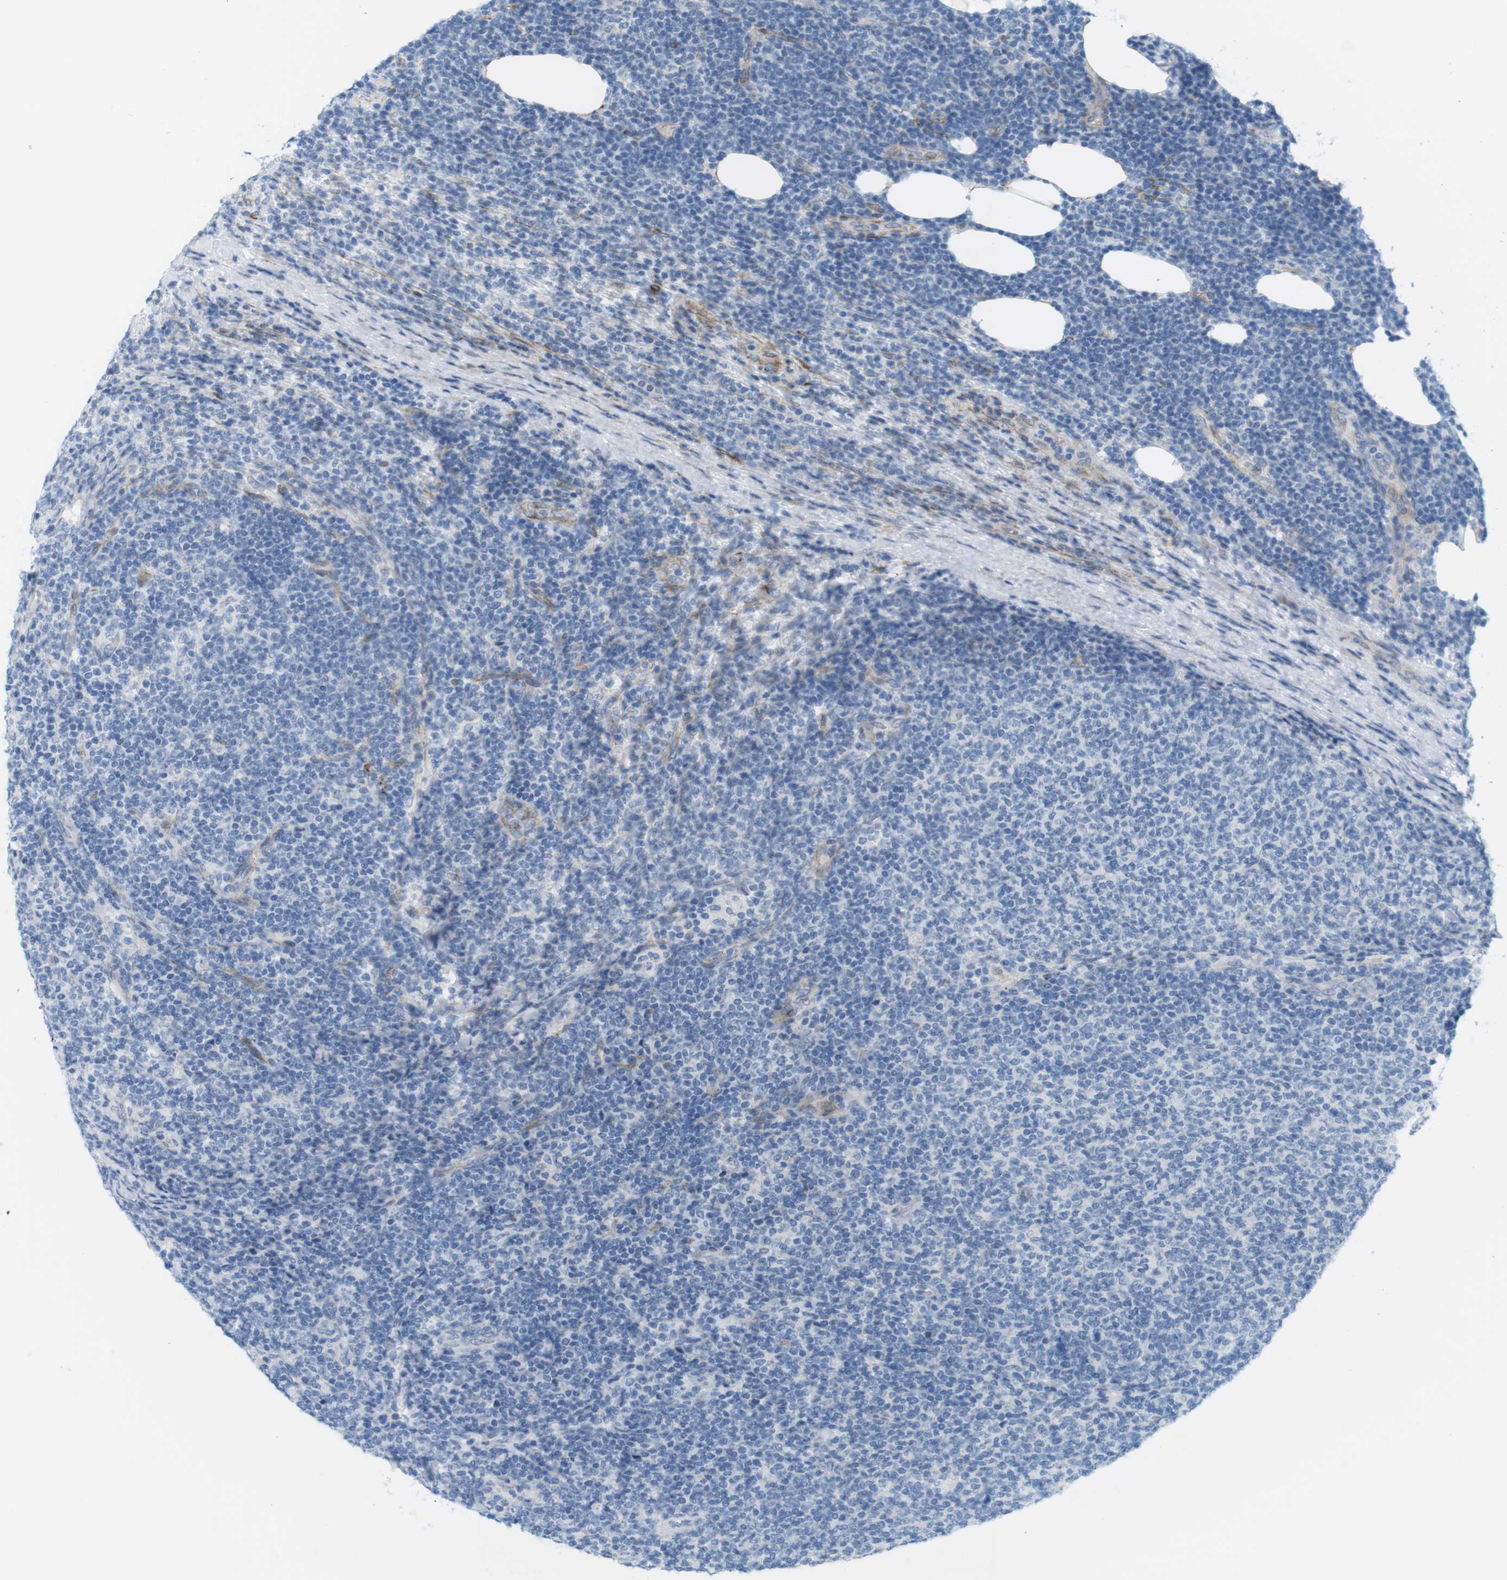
{"staining": {"intensity": "negative", "quantity": "none", "location": "none"}, "tissue": "lymphoma", "cell_type": "Tumor cells", "image_type": "cancer", "snomed": [{"axis": "morphology", "description": "Malignant lymphoma, non-Hodgkin's type, Low grade"}, {"axis": "topography", "description": "Lymph node"}], "caption": "DAB (3,3'-diaminobenzidine) immunohistochemical staining of lymphoma reveals no significant expression in tumor cells.", "gene": "MYH9", "patient": {"sex": "male", "age": 66}}